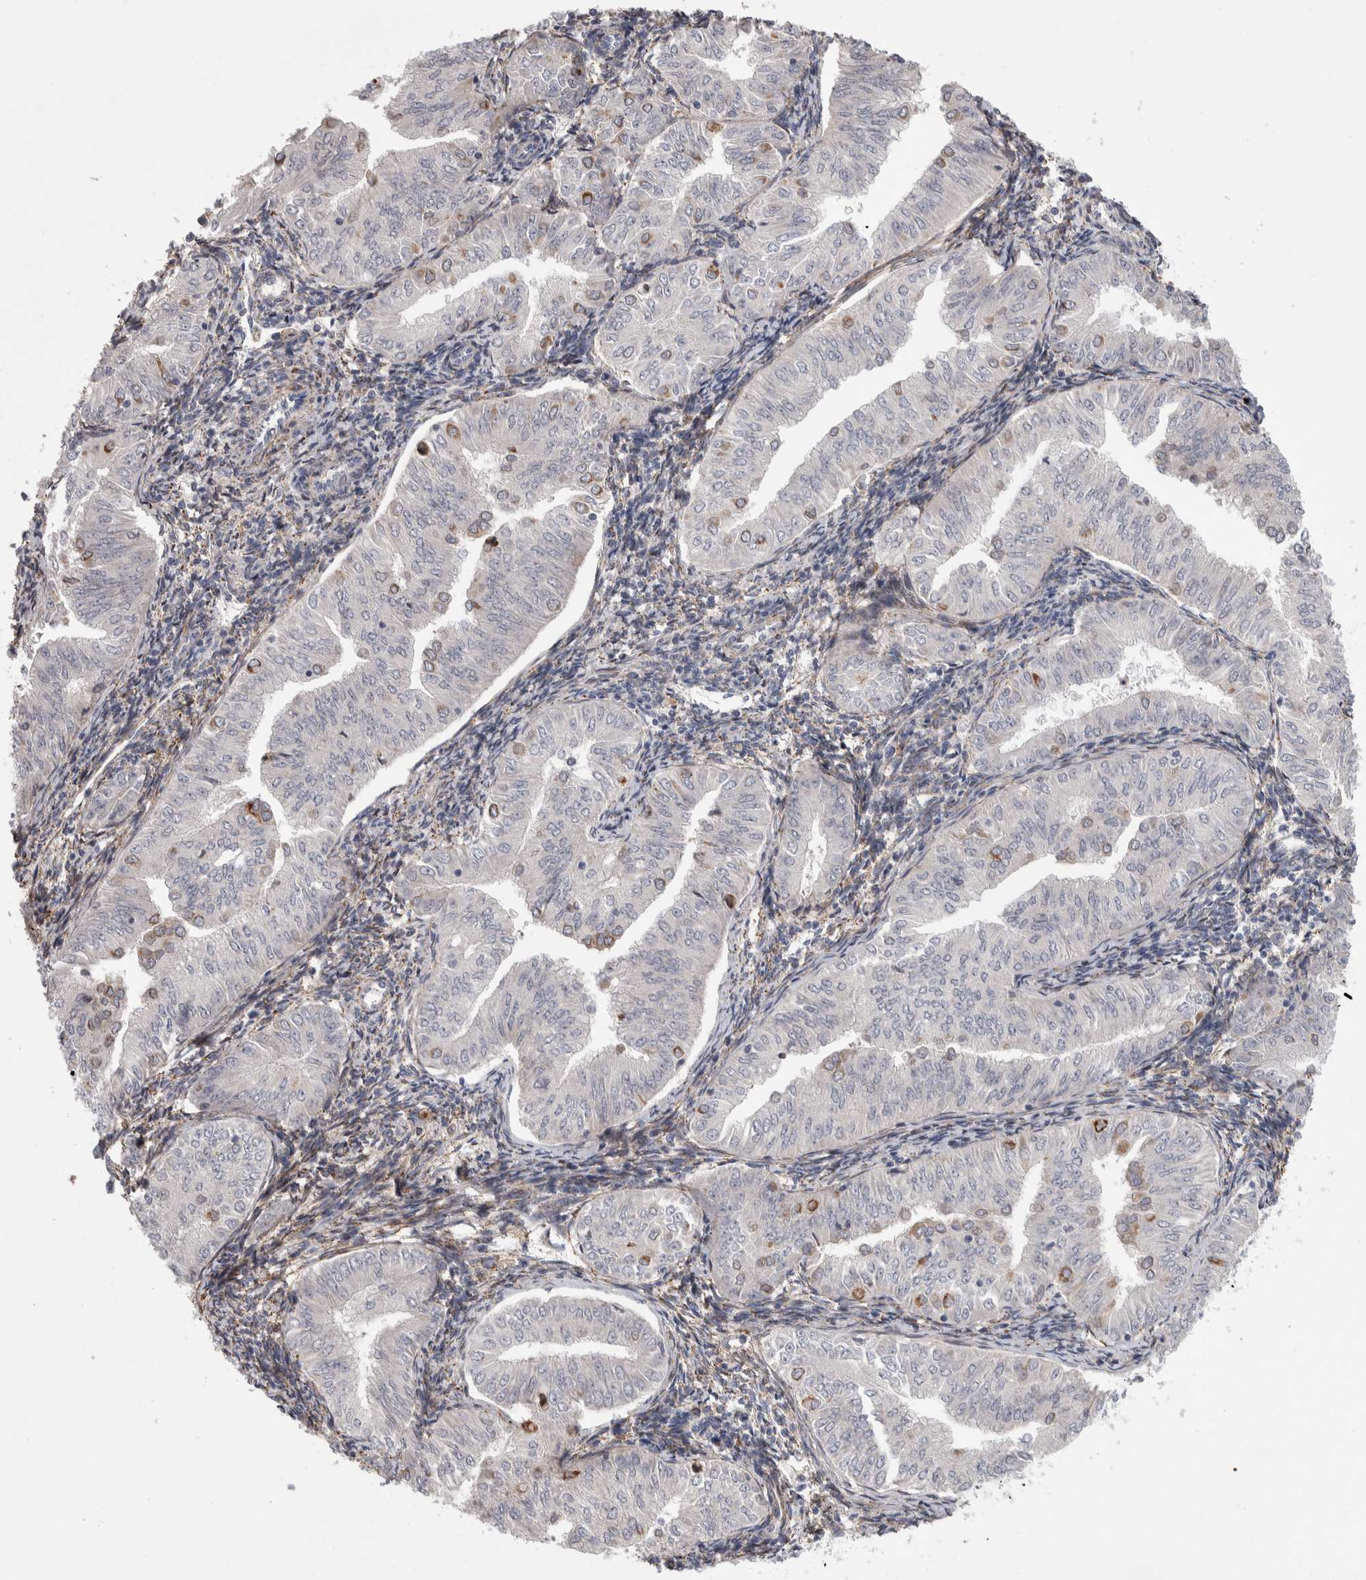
{"staining": {"intensity": "moderate", "quantity": "<25%", "location": "cytoplasmic/membranous"}, "tissue": "endometrial cancer", "cell_type": "Tumor cells", "image_type": "cancer", "snomed": [{"axis": "morphology", "description": "Normal tissue, NOS"}, {"axis": "morphology", "description": "Adenocarcinoma, NOS"}, {"axis": "topography", "description": "Endometrium"}], "caption": "Endometrial adenocarcinoma stained with DAB immunohistochemistry (IHC) demonstrates low levels of moderate cytoplasmic/membranous staining in approximately <25% of tumor cells.", "gene": "PSMG3", "patient": {"sex": "female", "age": 53}}